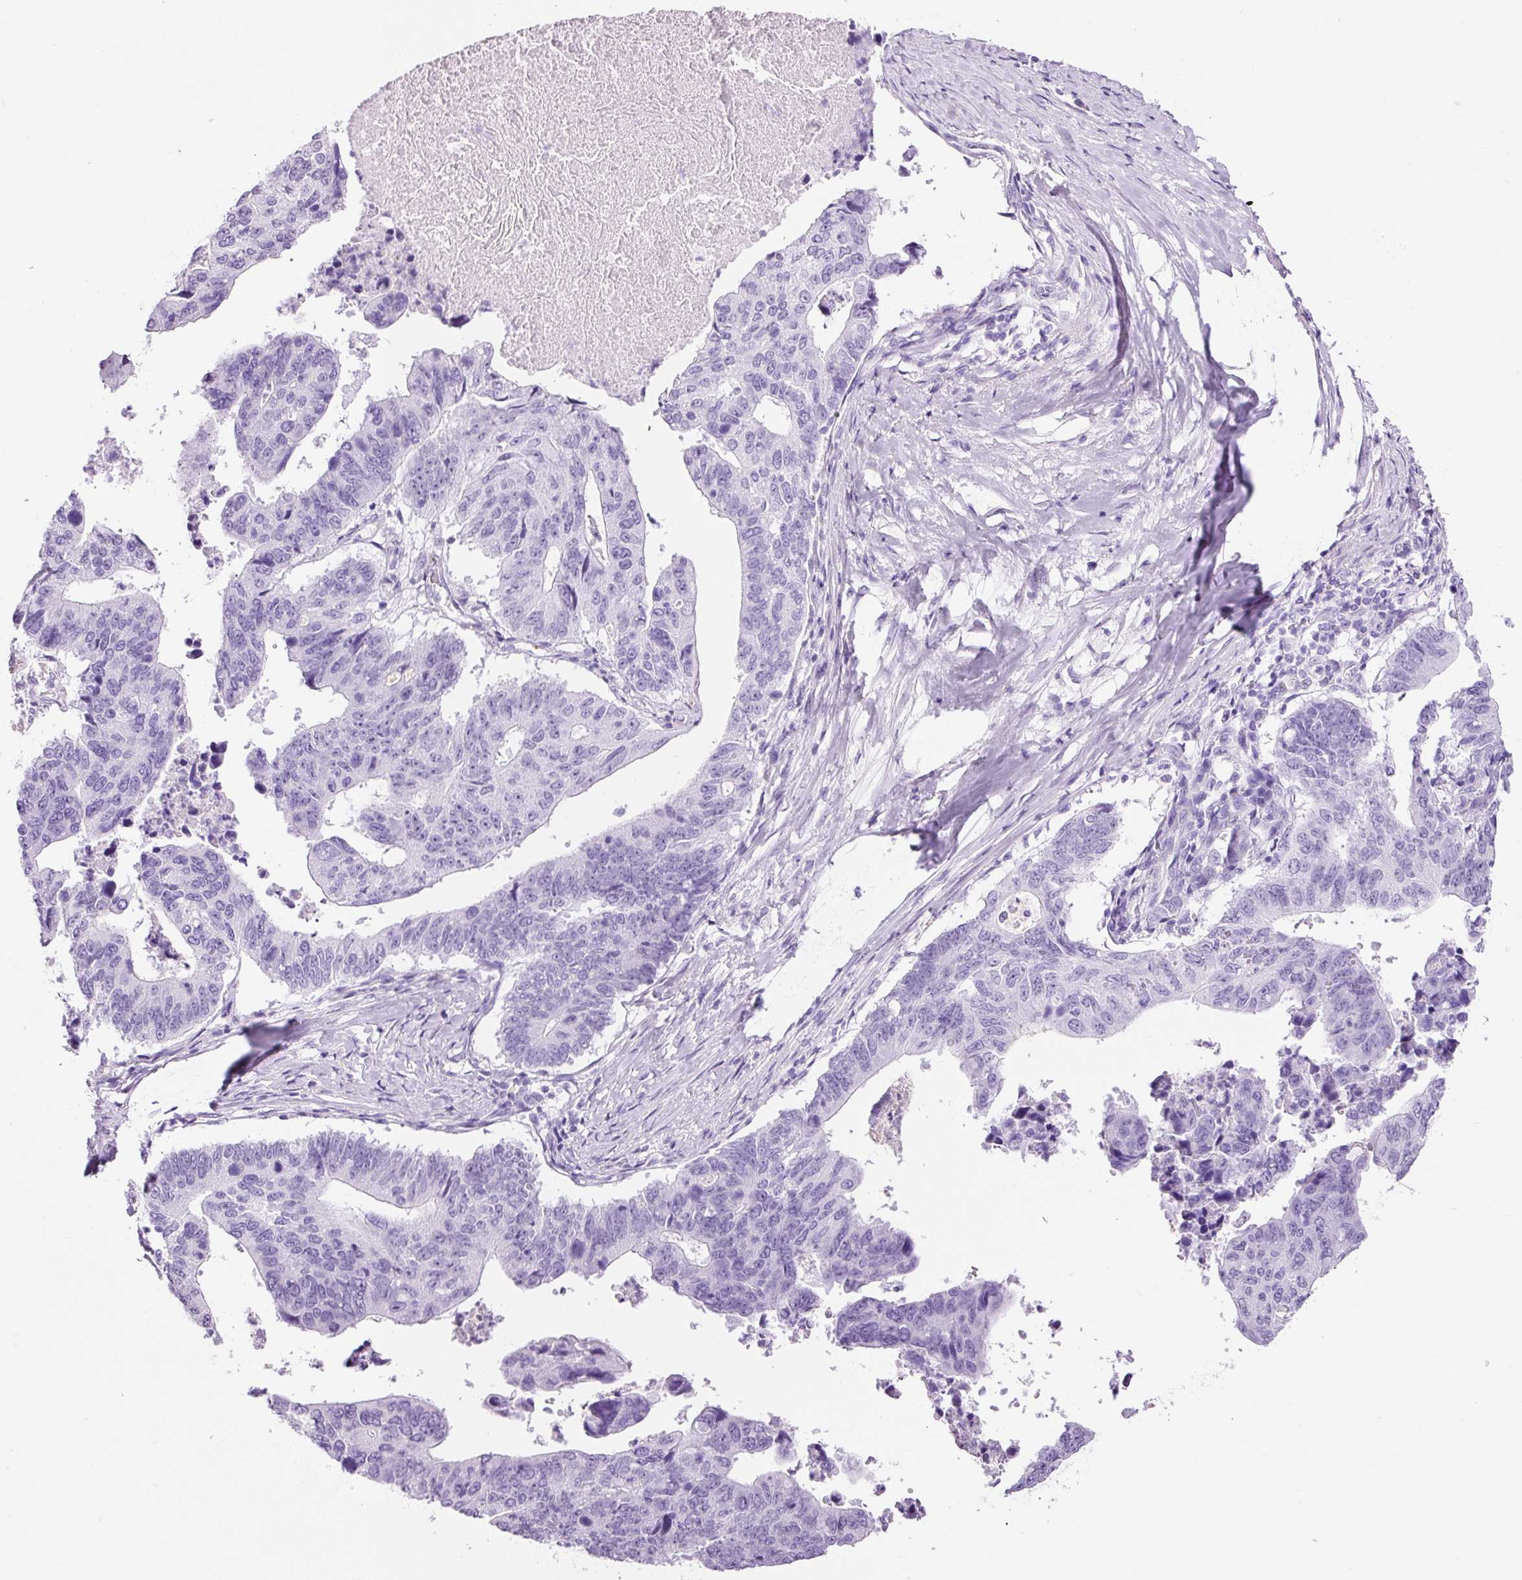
{"staining": {"intensity": "negative", "quantity": "none", "location": "none"}, "tissue": "stomach cancer", "cell_type": "Tumor cells", "image_type": "cancer", "snomed": [{"axis": "morphology", "description": "Adenocarcinoma, NOS"}, {"axis": "topography", "description": "Stomach"}], "caption": "The photomicrograph exhibits no staining of tumor cells in stomach cancer.", "gene": "ADSS1", "patient": {"sex": "male", "age": 59}}